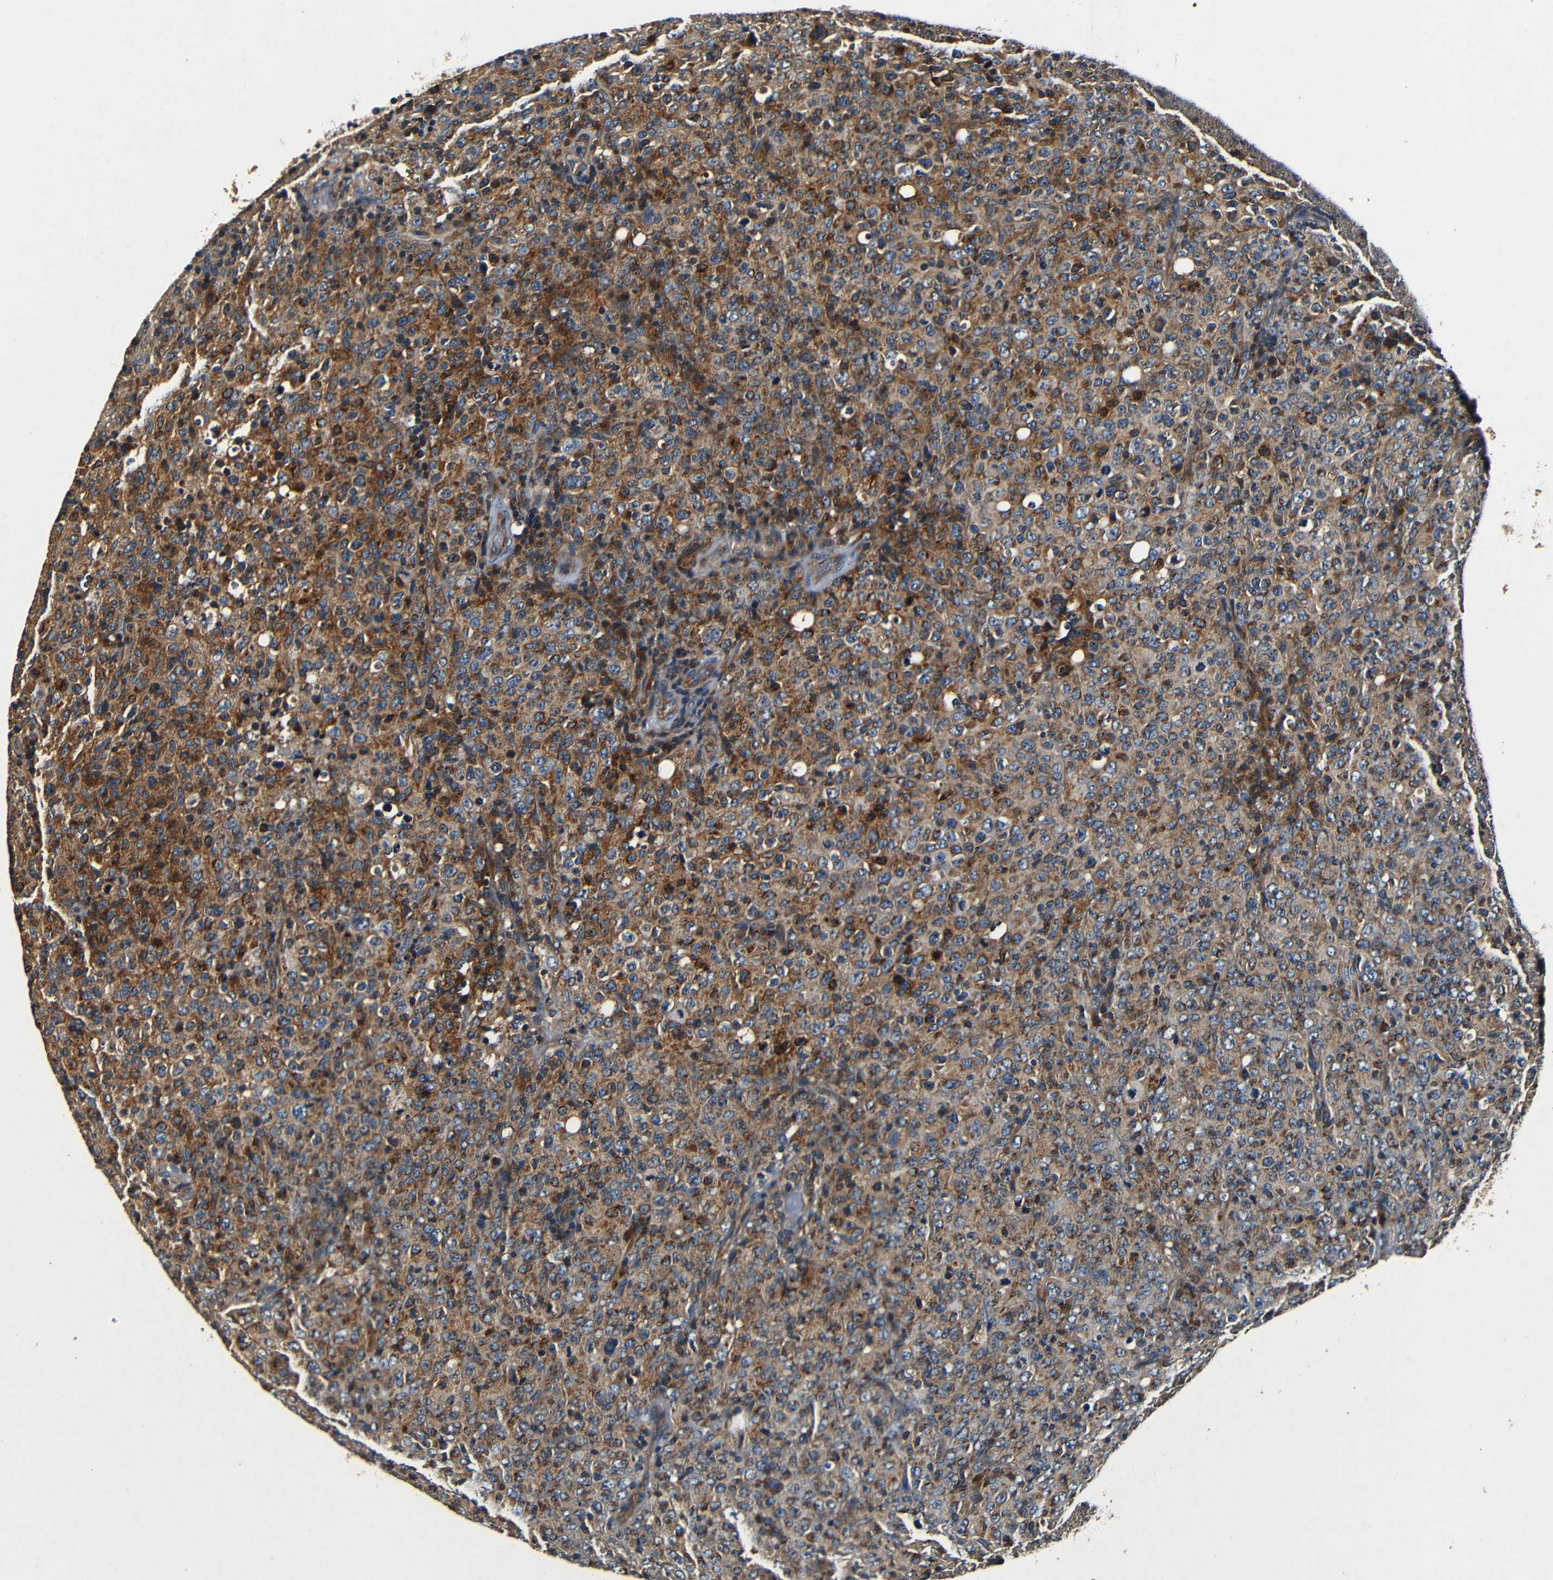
{"staining": {"intensity": "moderate", "quantity": ">75%", "location": "cytoplasmic/membranous"}, "tissue": "lymphoma", "cell_type": "Tumor cells", "image_type": "cancer", "snomed": [{"axis": "morphology", "description": "Malignant lymphoma, non-Hodgkin's type, High grade"}, {"axis": "topography", "description": "Tonsil"}], "caption": "About >75% of tumor cells in human high-grade malignant lymphoma, non-Hodgkin's type demonstrate moderate cytoplasmic/membranous protein staining as visualized by brown immunohistochemical staining.", "gene": "MTX1", "patient": {"sex": "female", "age": 36}}